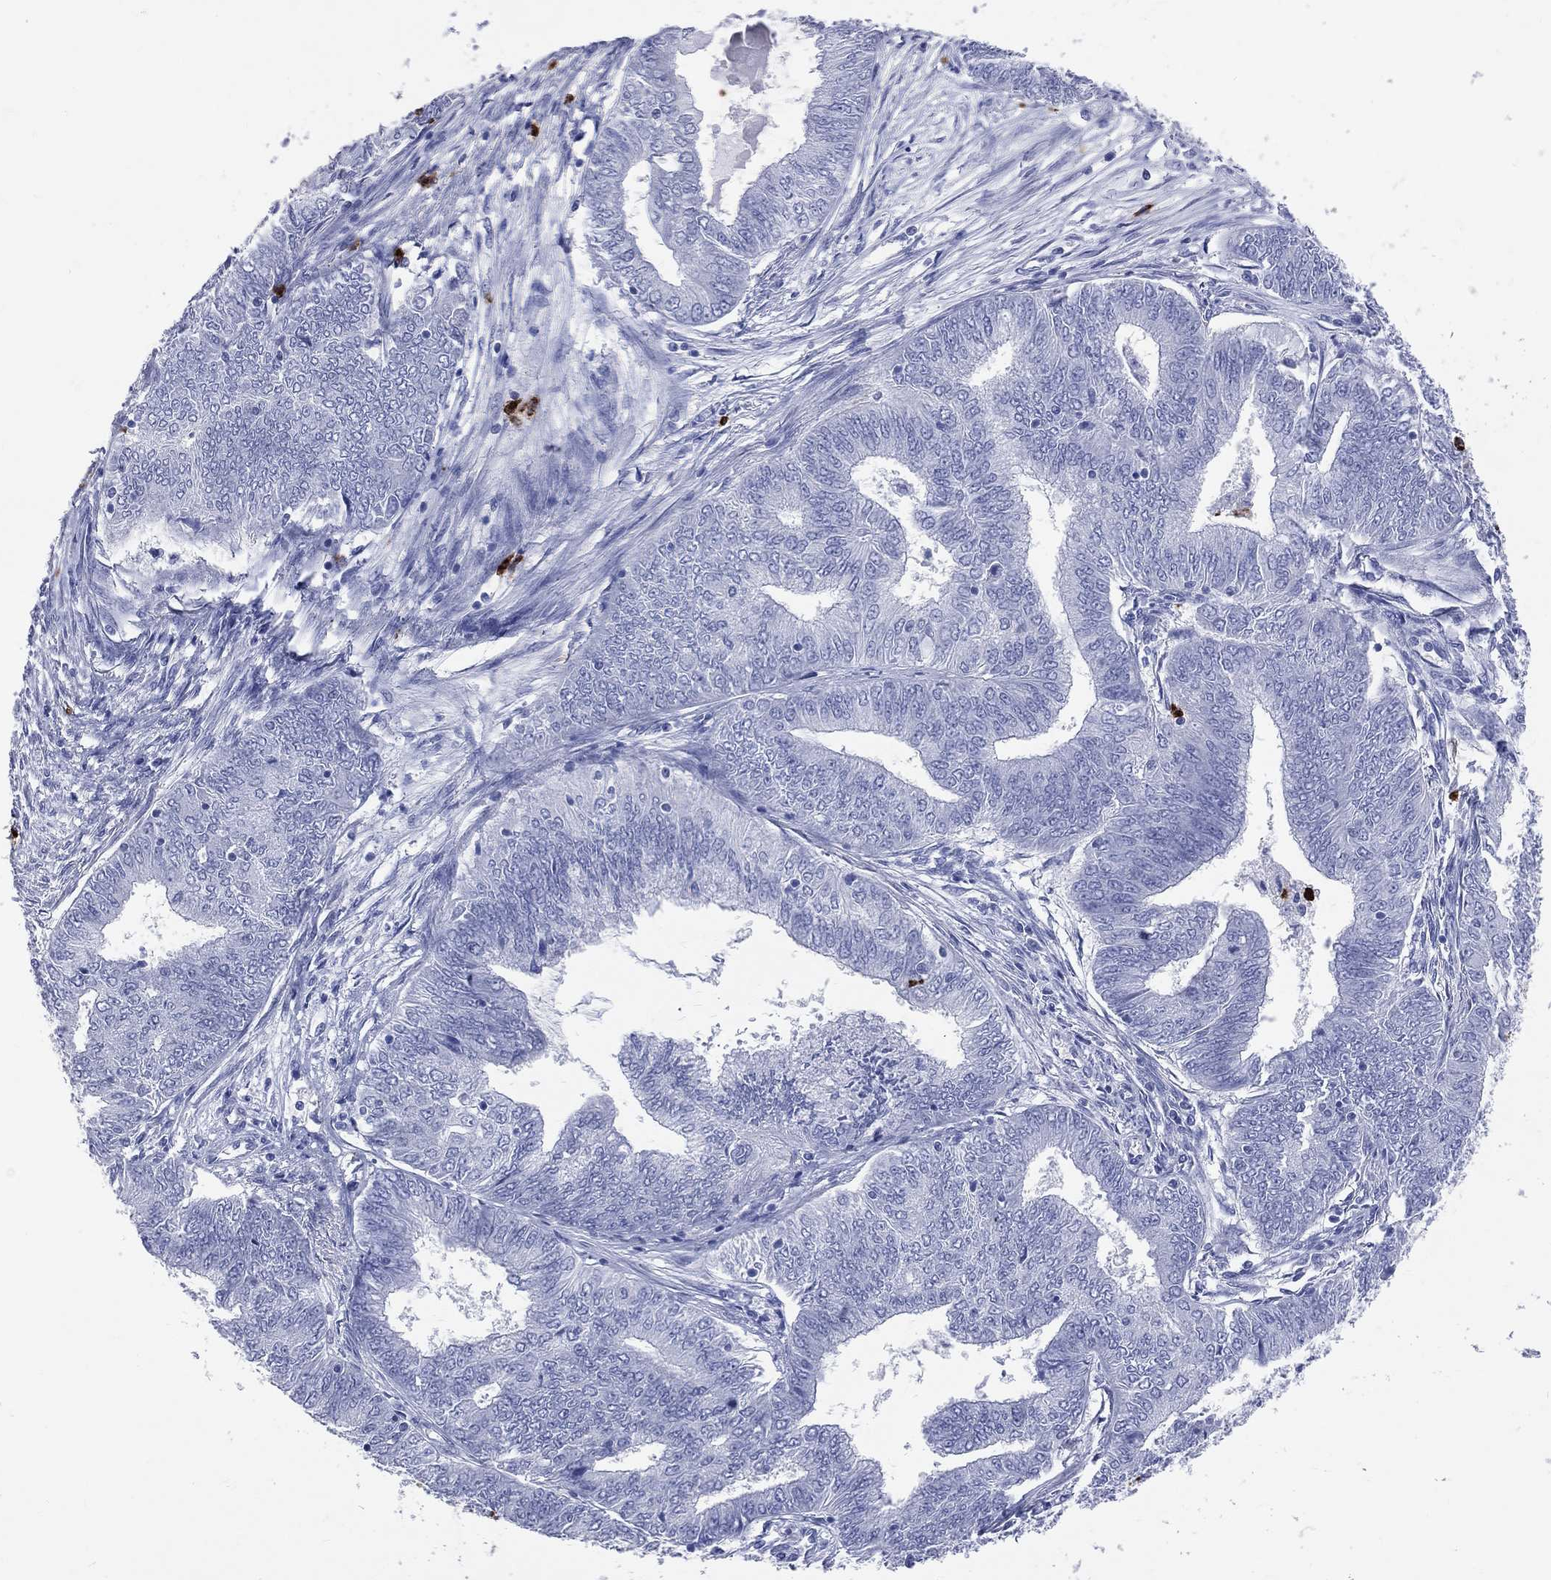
{"staining": {"intensity": "negative", "quantity": "none", "location": "none"}, "tissue": "endometrial cancer", "cell_type": "Tumor cells", "image_type": "cancer", "snomed": [{"axis": "morphology", "description": "Adenocarcinoma, NOS"}, {"axis": "topography", "description": "Endometrium"}], "caption": "Tumor cells are negative for protein expression in human endometrial adenocarcinoma.", "gene": "PGLYRP1", "patient": {"sex": "female", "age": 62}}